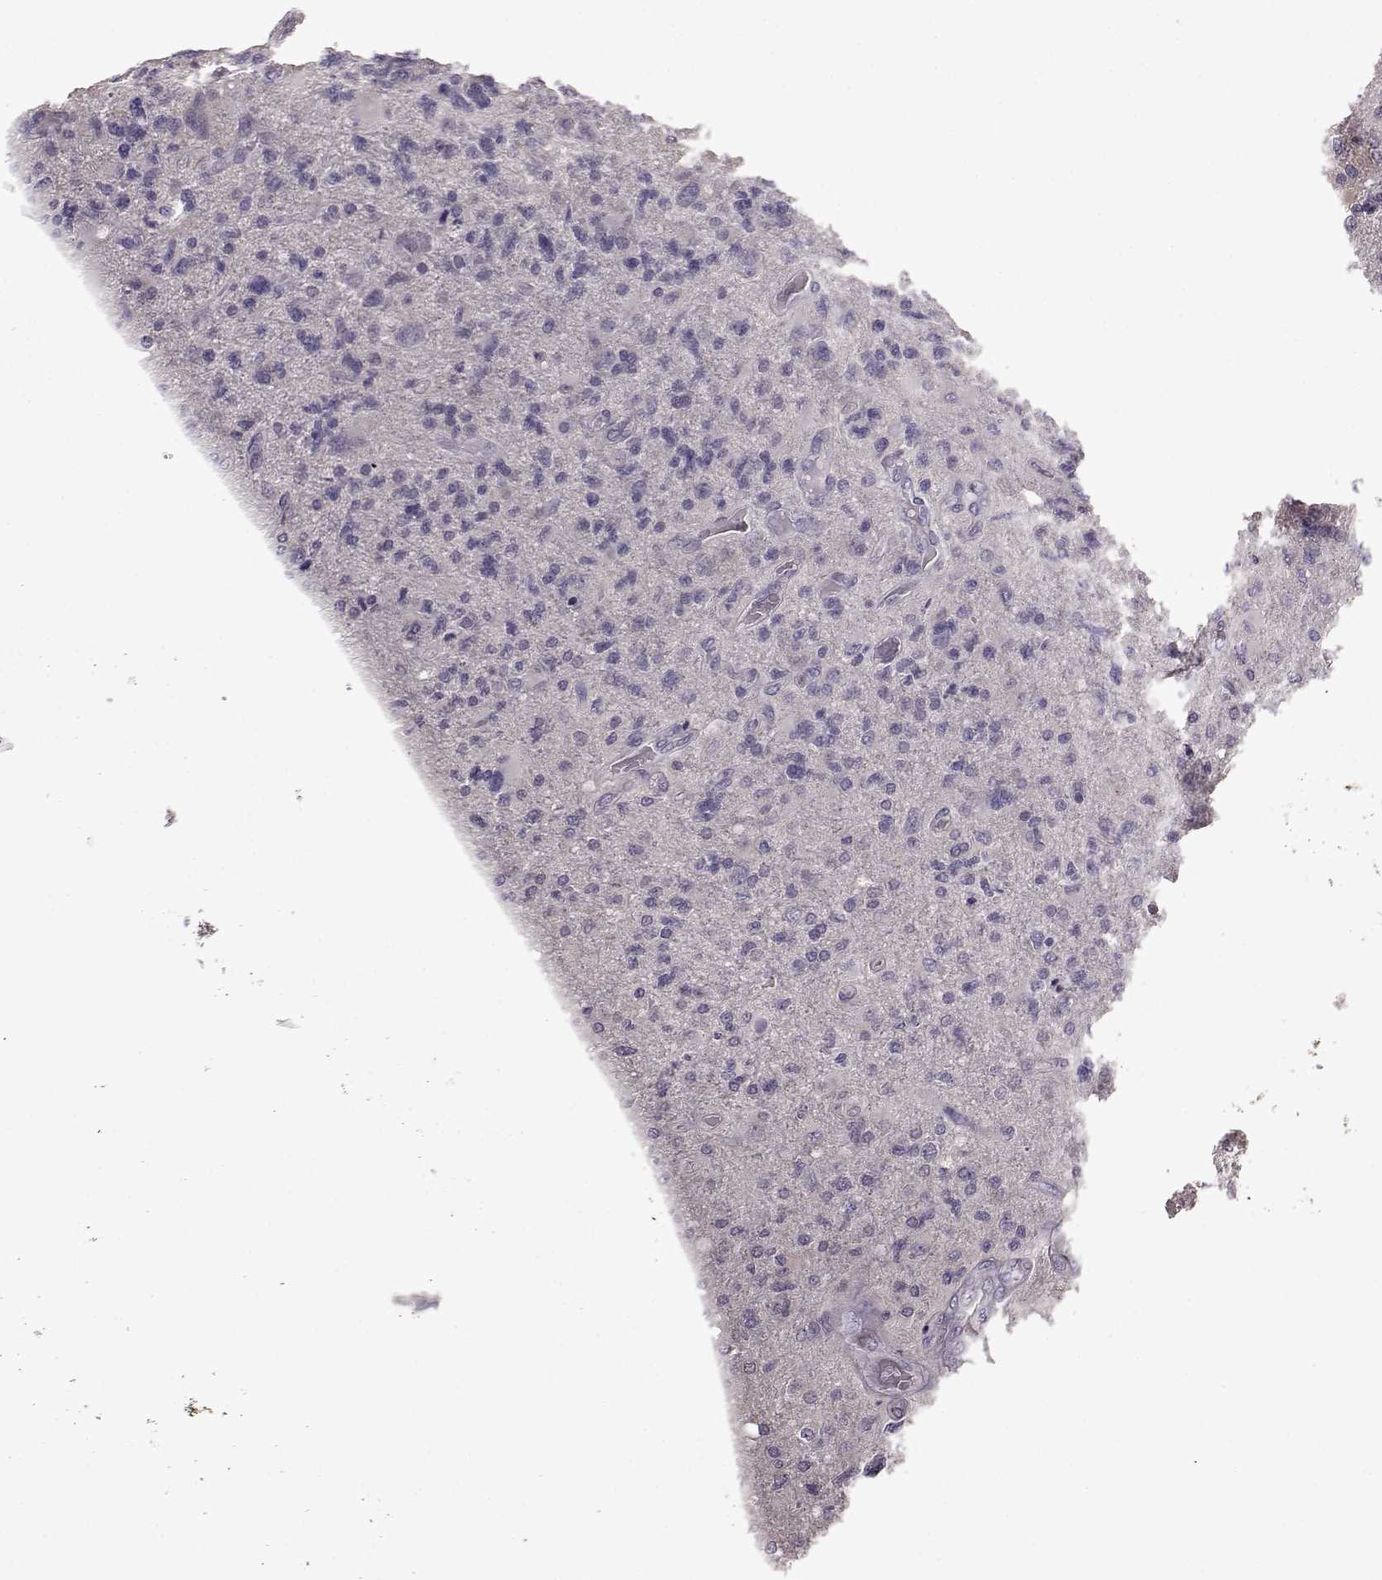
{"staining": {"intensity": "negative", "quantity": "none", "location": "none"}, "tissue": "glioma", "cell_type": "Tumor cells", "image_type": "cancer", "snomed": [{"axis": "morphology", "description": "Glioma, malignant, High grade"}, {"axis": "topography", "description": "Cerebral cortex"}], "caption": "Immunohistochemistry of human glioma exhibits no expression in tumor cells.", "gene": "EDDM3B", "patient": {"sex": "male", "age": 70}}